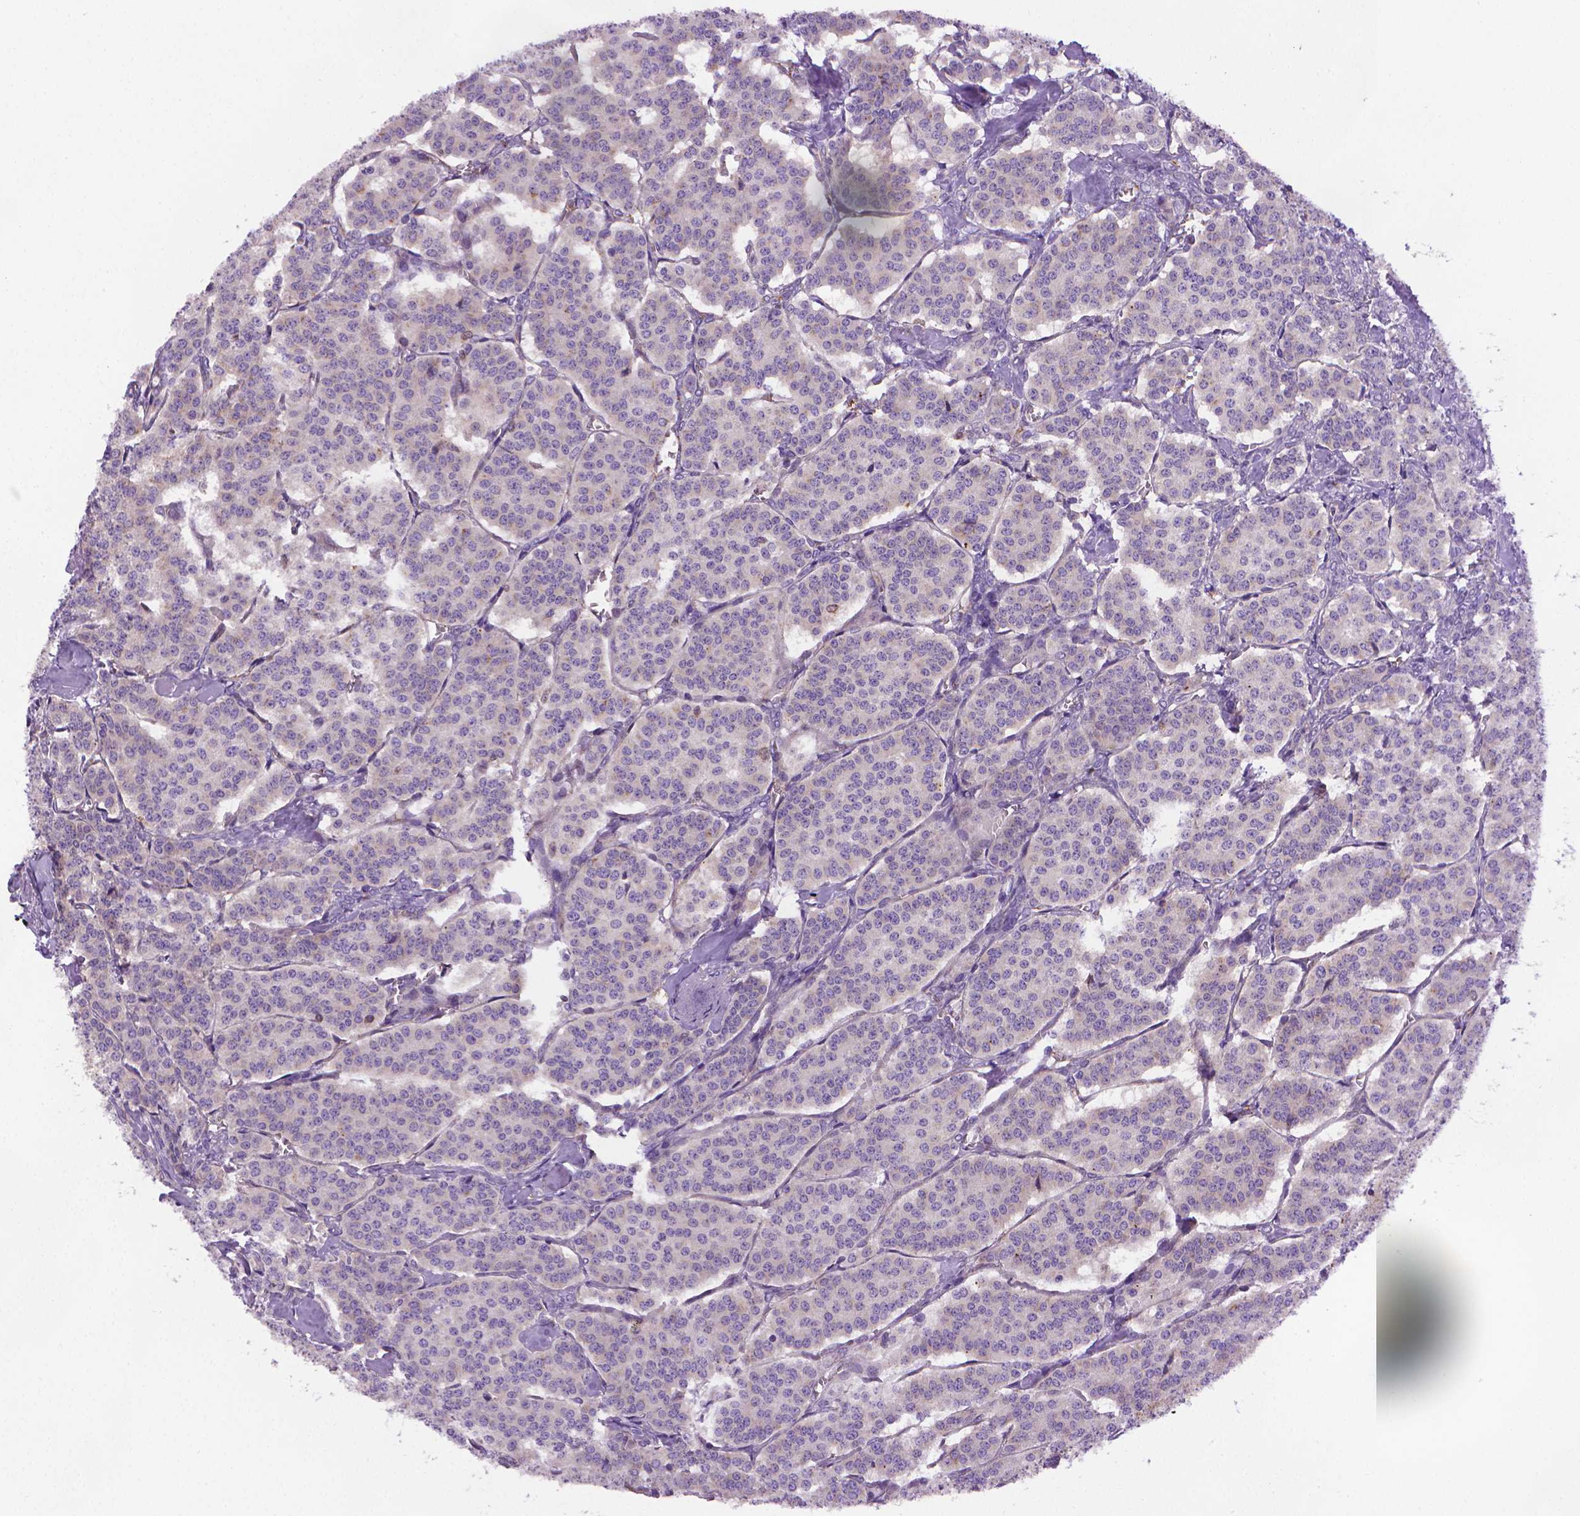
{"staining": {"intensity": "negative", "quantity": "none", "location": "none"}, "tissue": "carcinoid", "cell_type": "Tumor cells", "image_type": "cancer", "snomed": [{"axis": "morphology", "description": "Carcinoid, malignant, NOS"}, {"axis": "topography", "description": "Lung"}], "caption": "Tumor cells are negative for protein expression in human carcinoid.", "gene": "SLC51B", "patient": {"sex": "female", "age": 46}}